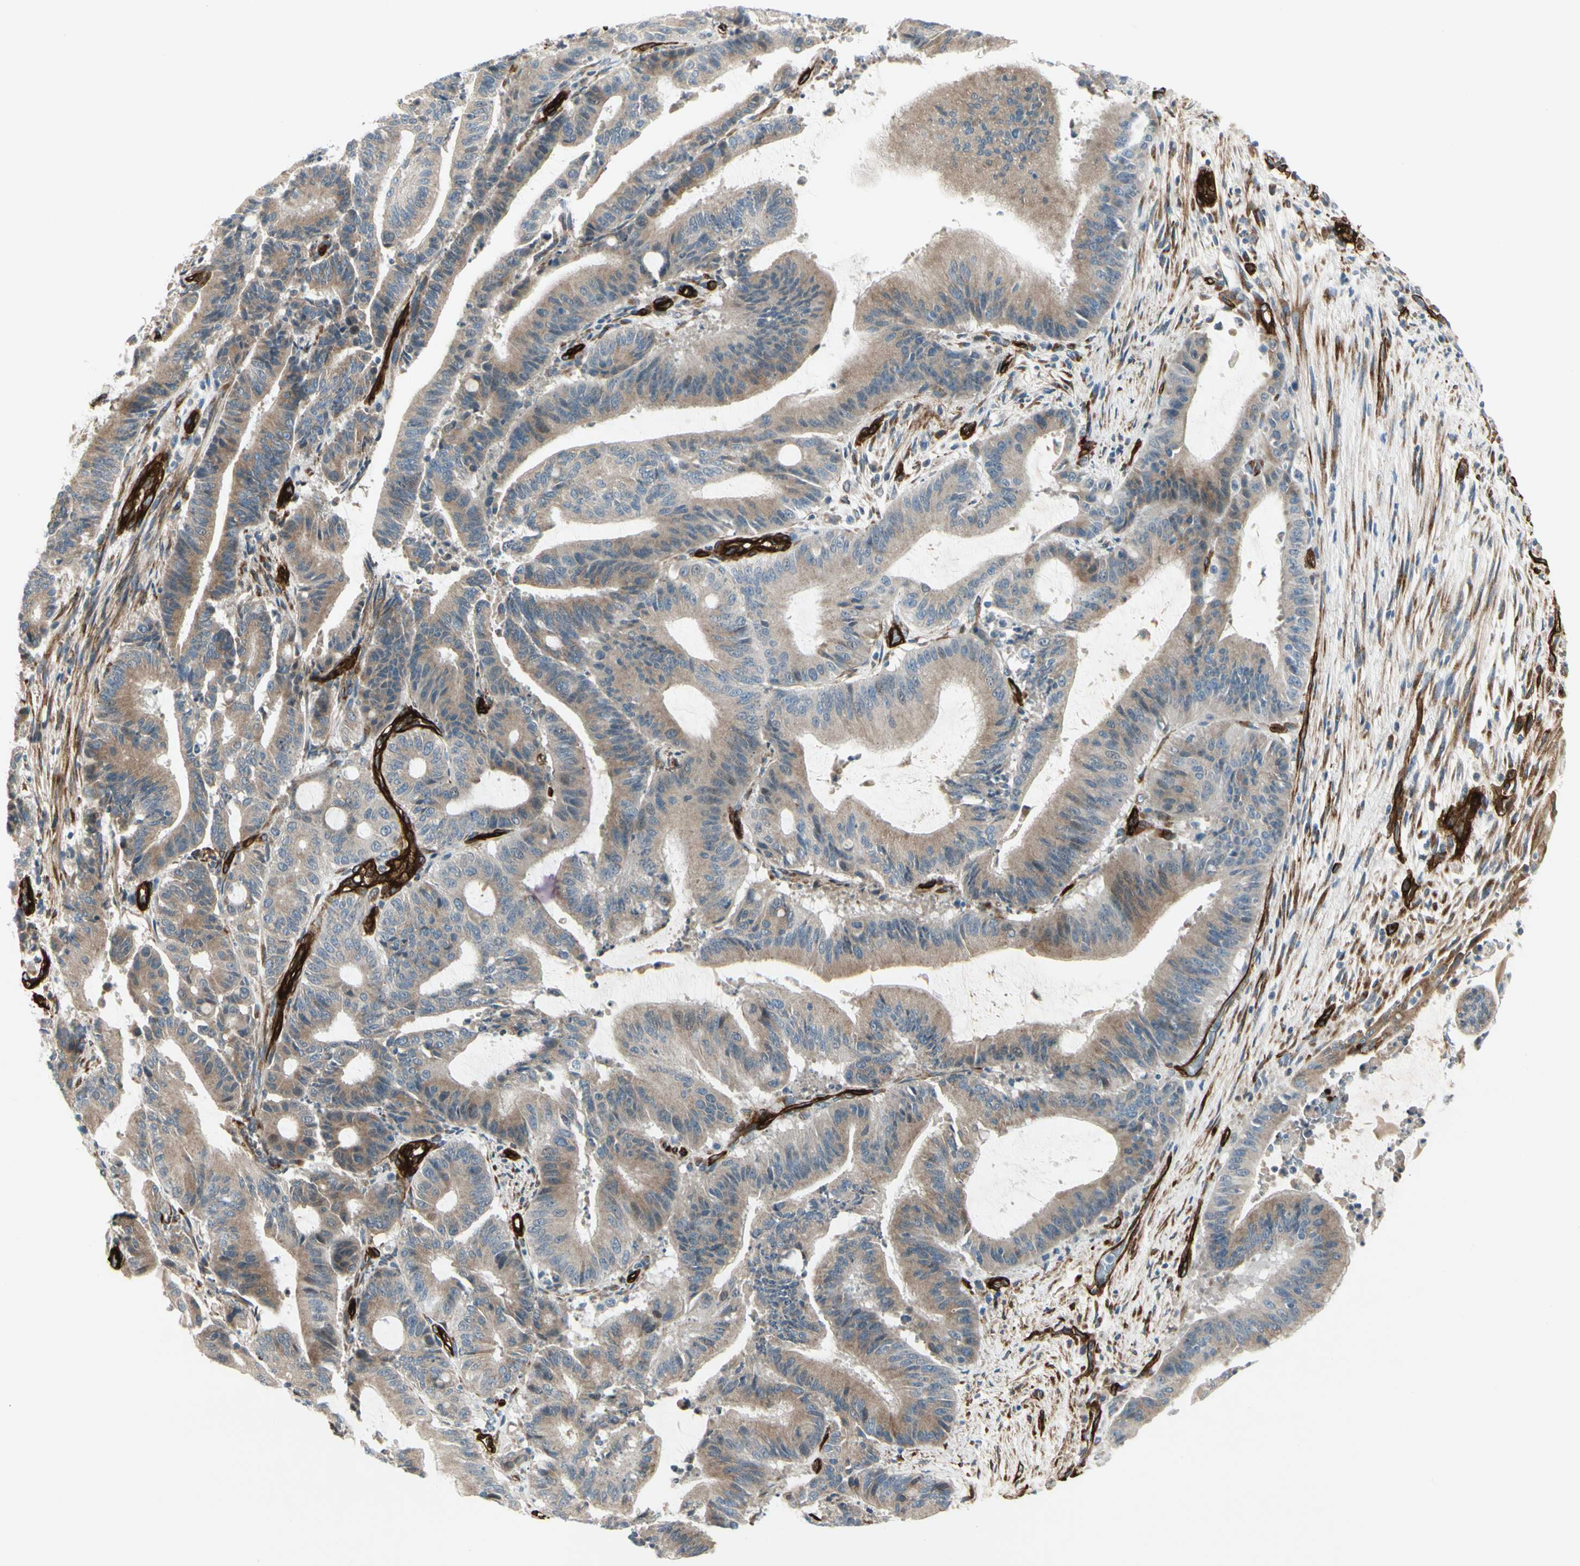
{"staining": {"intensity": "moderate", "quantity": ">75%", "location": "cytoplasmic/membranous"}, "tissue": "liver cancer", "cell_type": "Tumor cells", "image_type": "cancer", "snomed": [{"axis": "morphology", "description": "Cholangiocarcinoma"}, {"axis": "topography", "description": "Liver"}], "caption": "DAB (3,3'-diaminobenzidine) immunohistochemical staining of human liver cancer (cholangiocarcinoma) exhibits moderate cytoplasmic/membranous protein positivity in about >75% of tumor cells. (DAB (3,3'-diaminobenzidine) IHC, brown staining for protein, blue staining for nuclei).", "gene": "MCAM", "patient": {"sex": "female", "age": 73}}